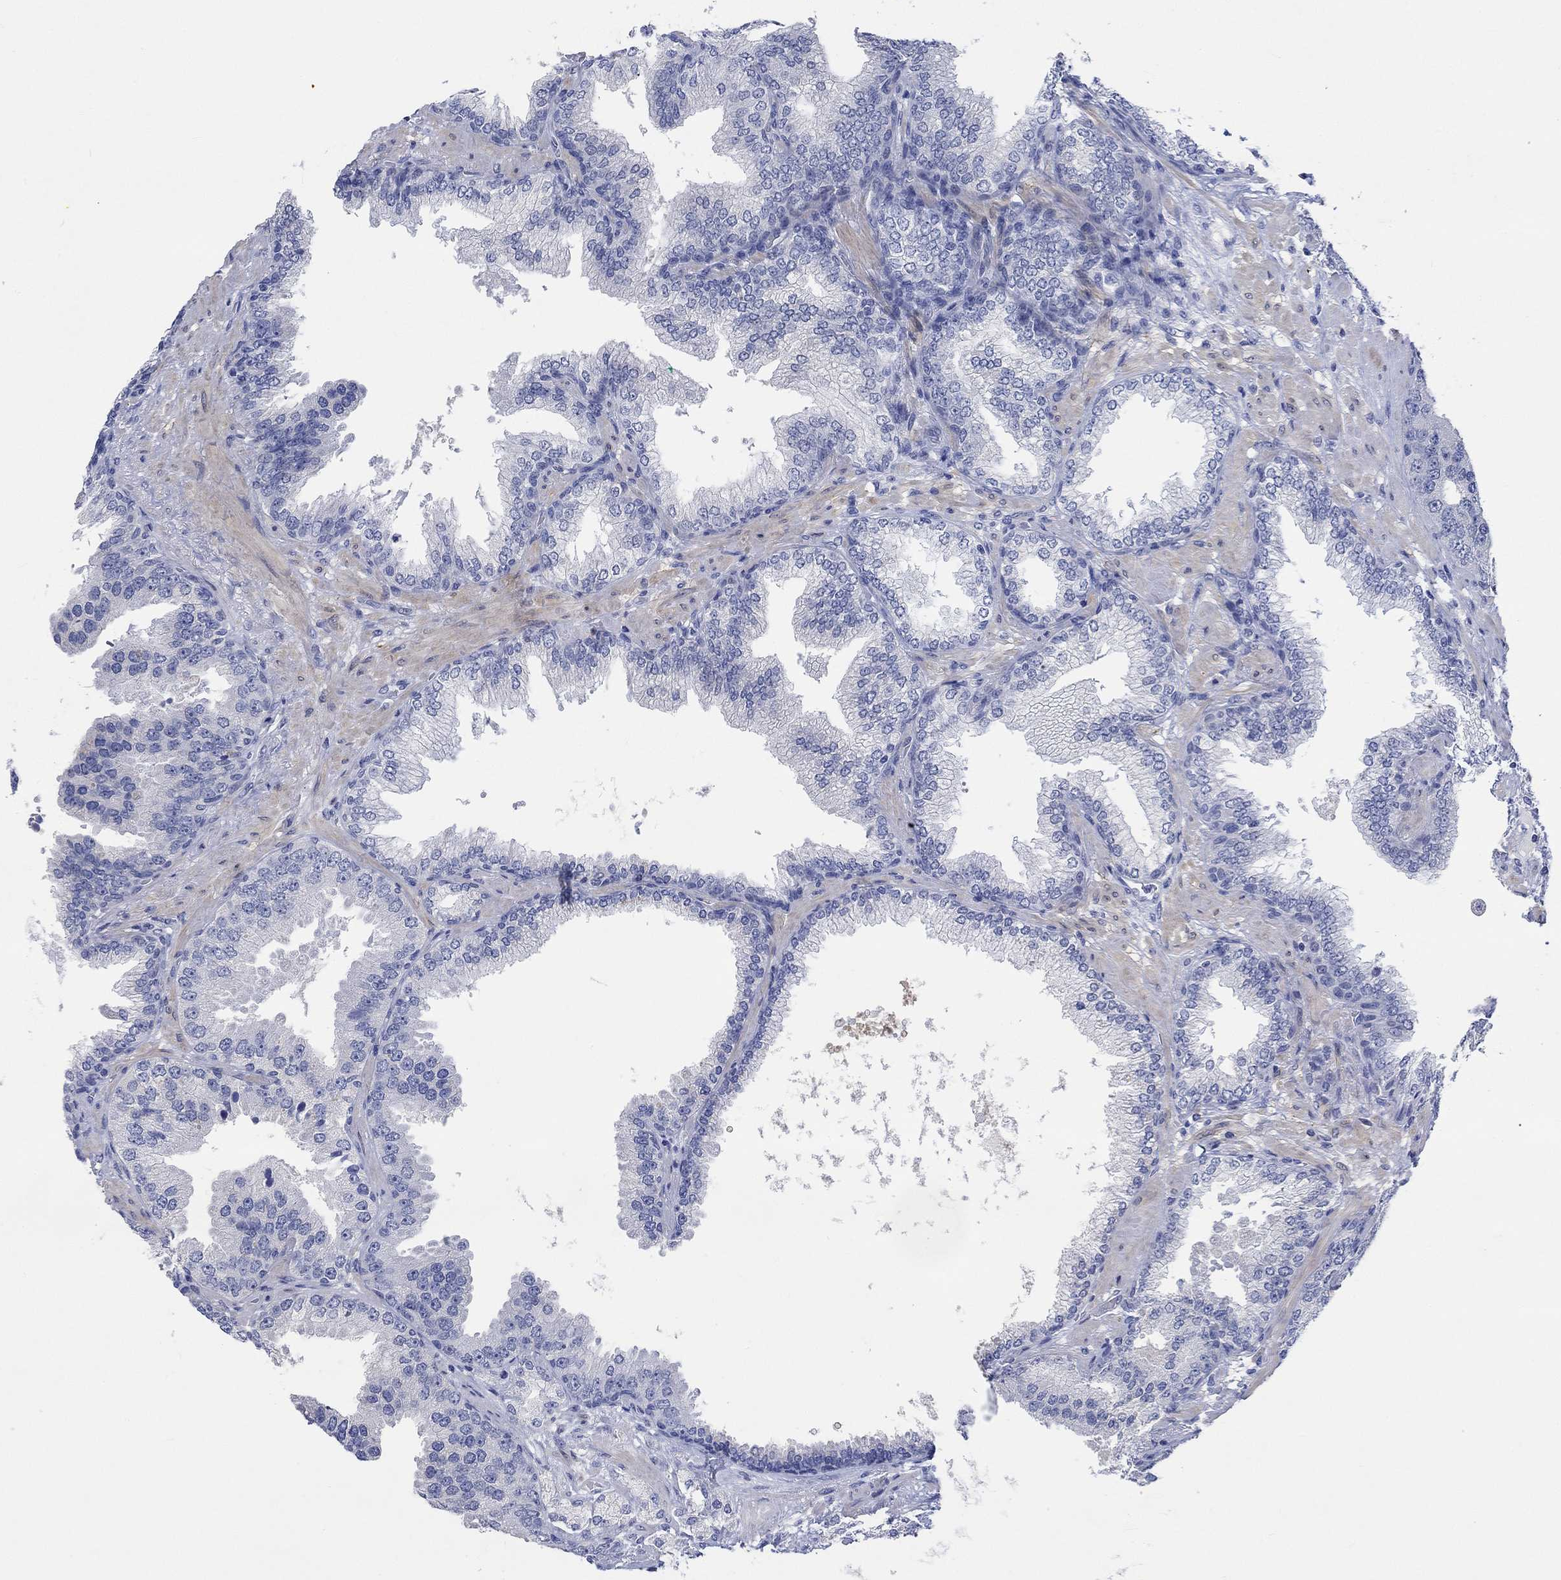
{"staining": {"intensity": "negative", "quantity": "none", "location": "none"}, "tissue": "prostate cancer", "cell_type": "Tumor cells", "image_type": "cancer", "snomed": [{"axis": "morphology", "description": "Adenocarcinoma, Low grade"}, {"axis": "topography", "description": "Prostate"}], "caption": "Photomicrograph shows no significant protein expression in tumor cells of prostate cancer.", "gene": "DLK1", "patient": {"sex": "male", "age": 68}}